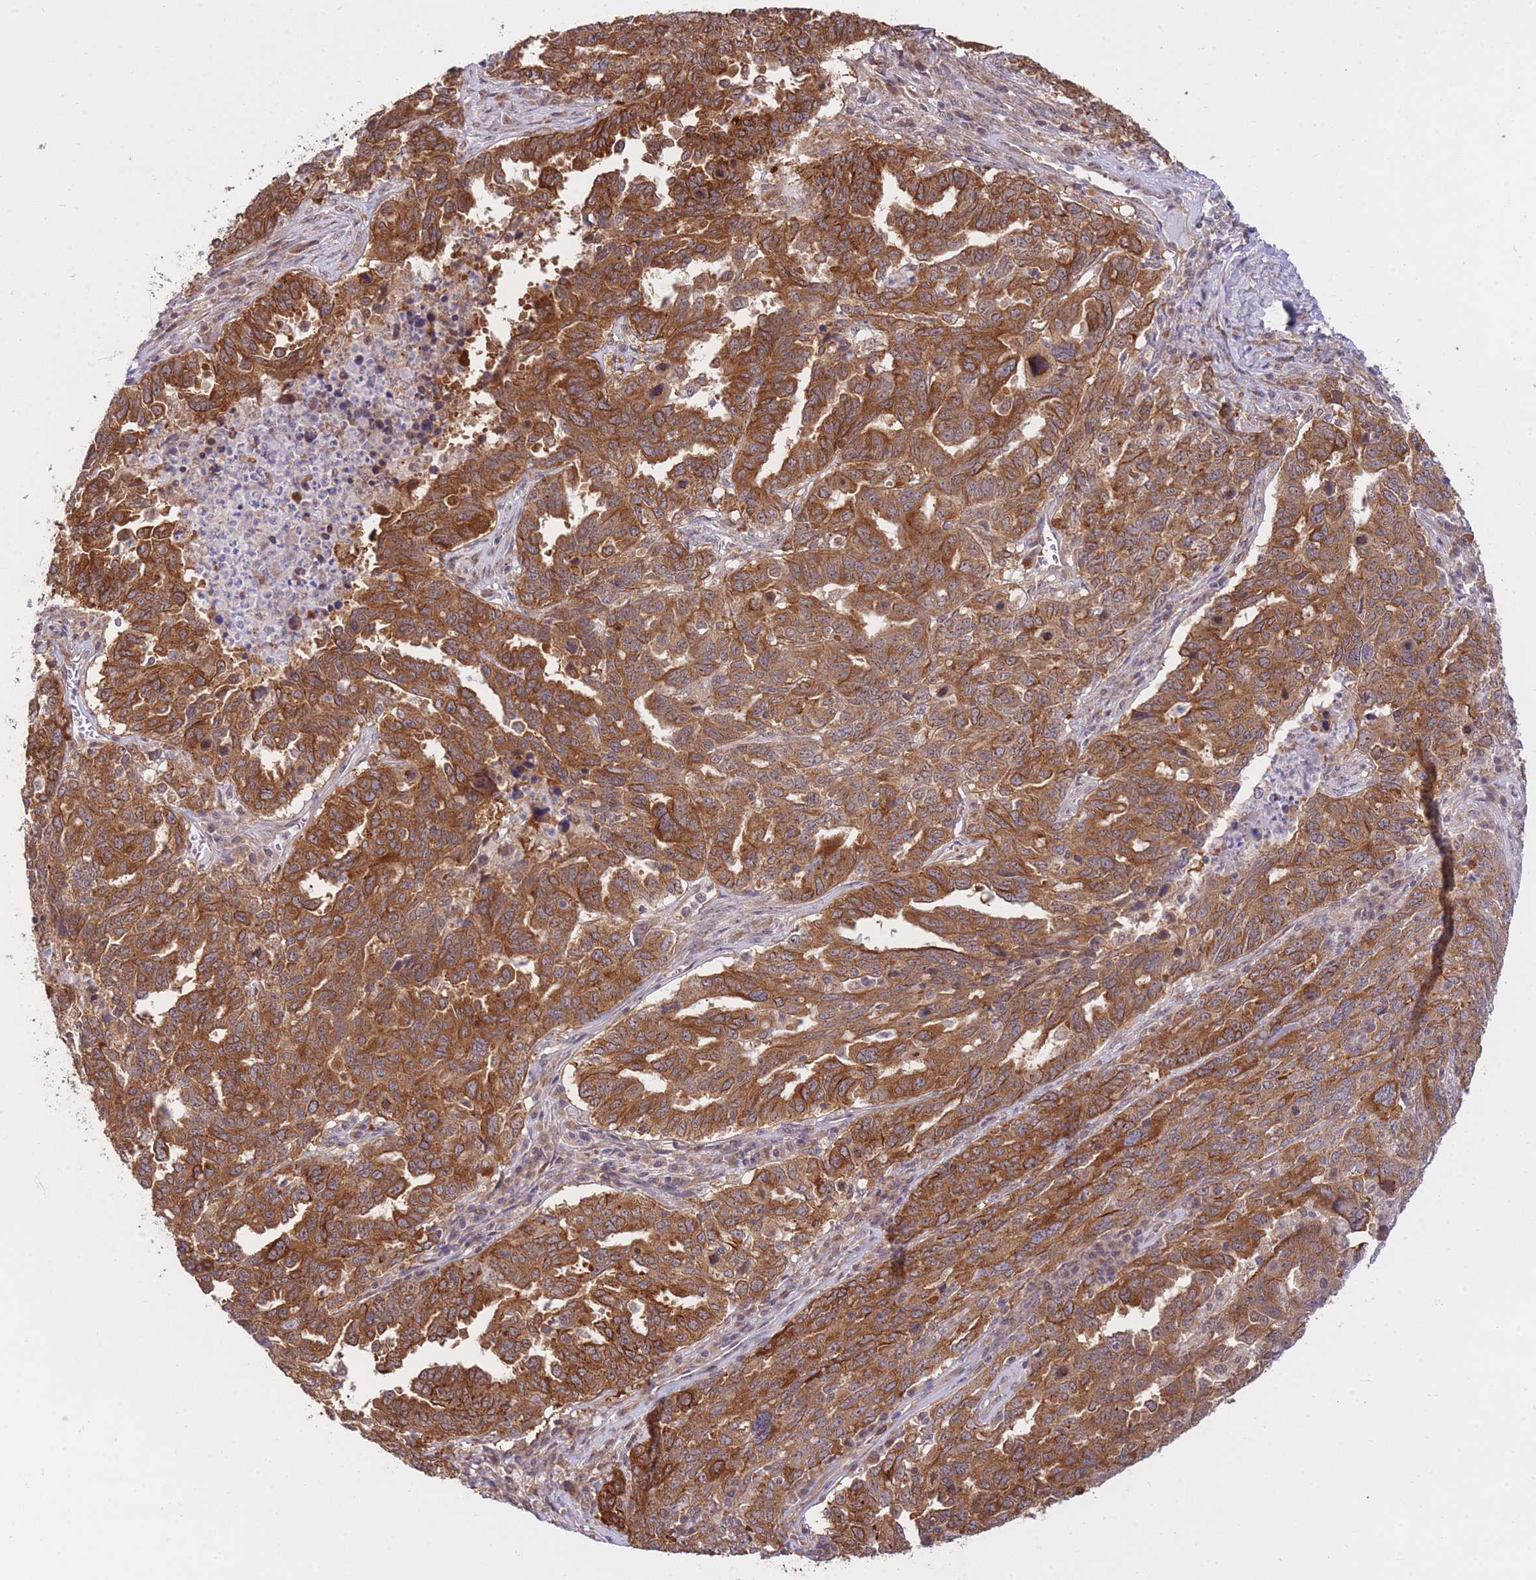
{"staining": {"intensity": "strong", "quantity": ">75%", "location": "cytoplasmic/membranous"}, "tissue": "ovarian cancer", "cell_type": "Tumor cells", "image_type": "cancer", "snomed": [{"axis": "morphology", "description": "Carcinoma, endometroid"}, {"axis": "topography", "description": "Ovary"}], "caption": "Protein positivity by immunohistochemistry reveals strong cytoplasmic/membranous expression in about >75% of tumor cells in ovarian cancer (endometroid carcinoma). (Brightfield microscopy of DAB IHC at high magnification).", "gene": "EXOSC8", "patient": {"sex": "female", "age": 62}}